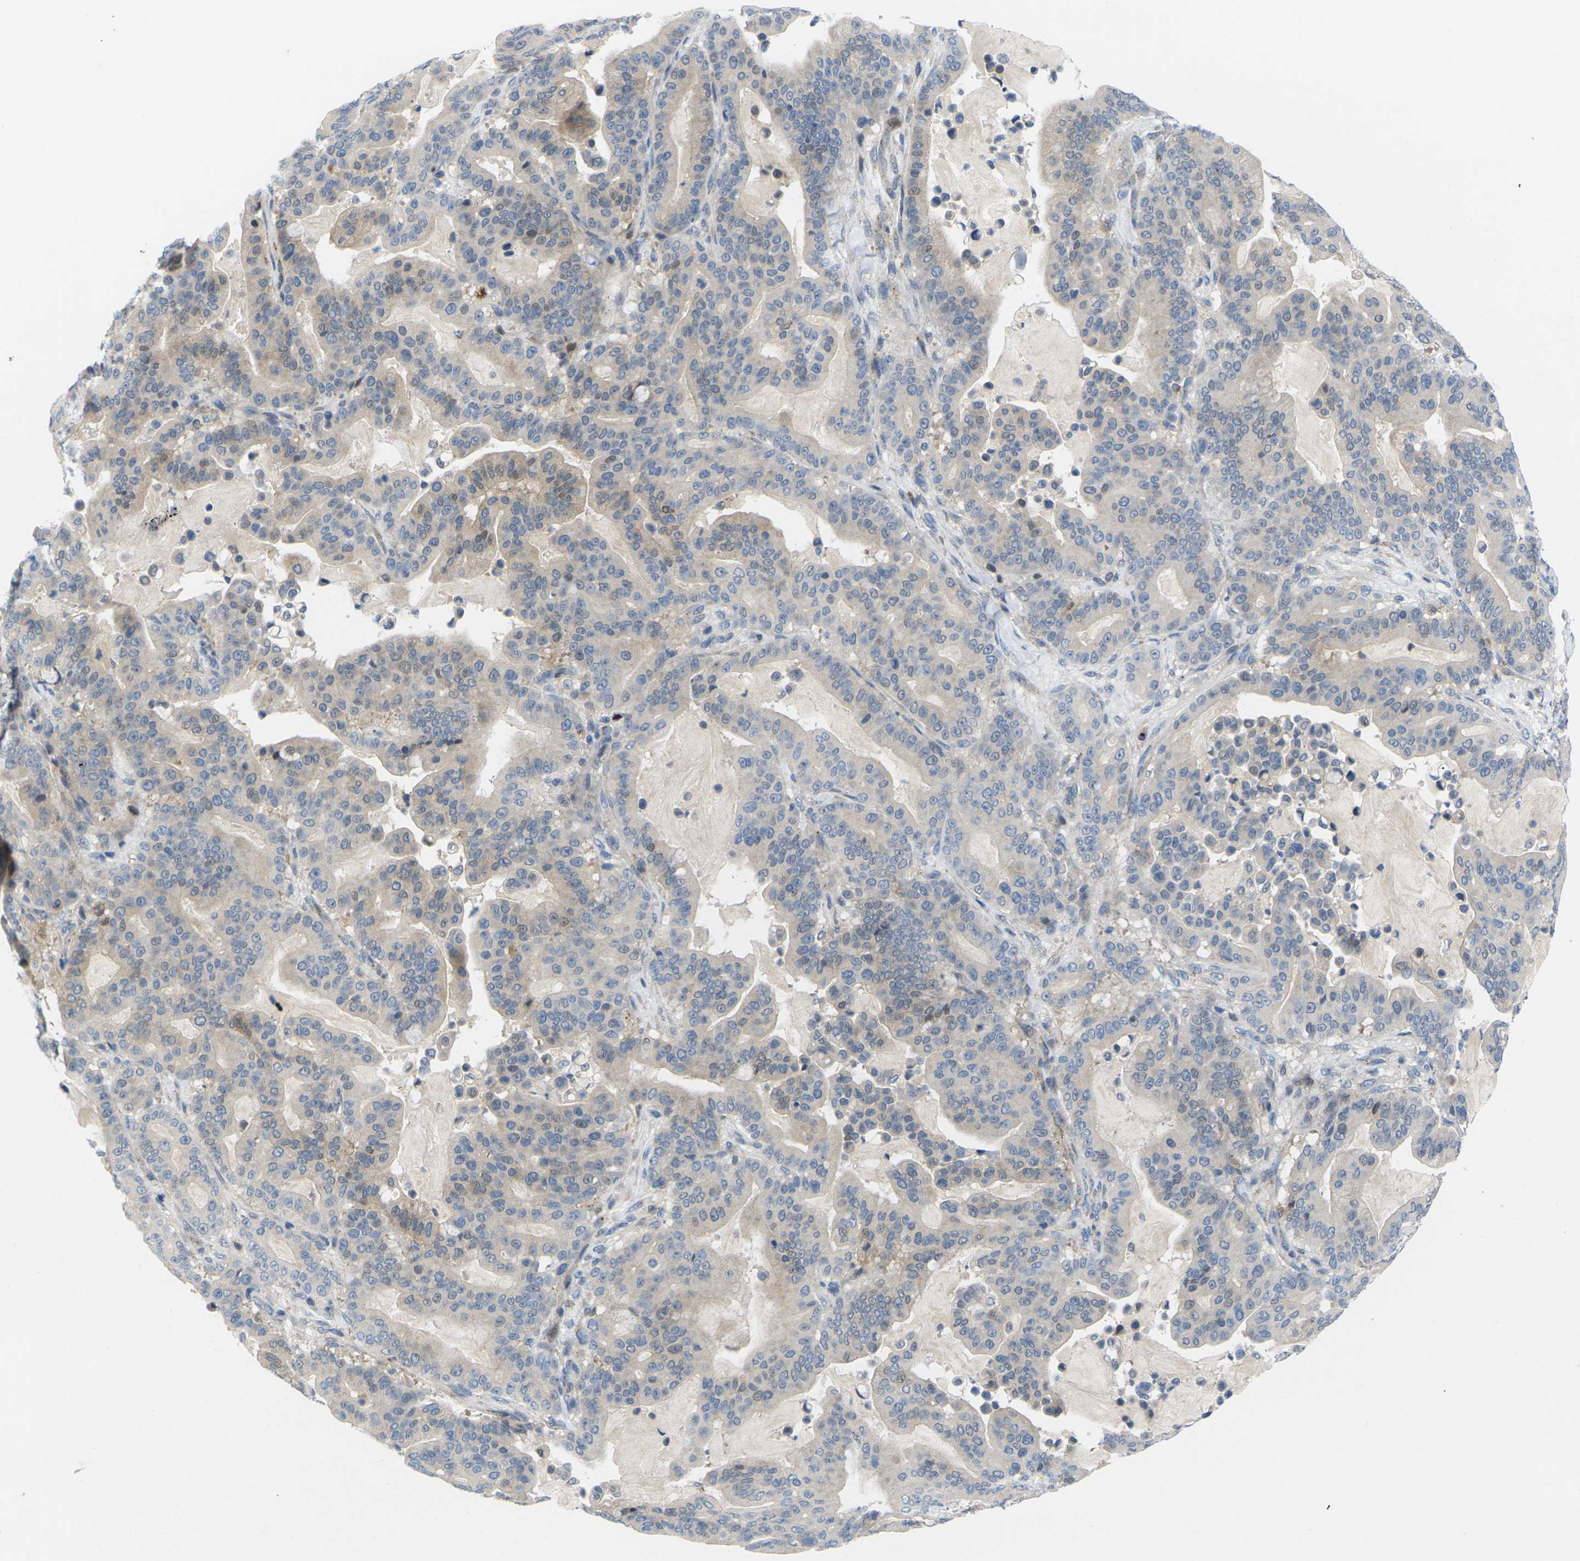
{"staining": {"intensity": "moderate", "quantity": "25%-75%", "location": "cytoplasmic/membranous"}, "tissue": "pancreatic cancer", "cell_type": "Tumor cells", "image_type": "cancer", "snomed": [{"axis": "morphology", "description": "Adenocarcinoma, NOS"}, {"axis": "topography", "description": "Pancreas"}], "caption": "Protein staining by IHC displays moderate cytoplasmic/membranous staining in about 25%-75% of tumor cells in pancreatic adenocarcinoma. (DAB (3,3'-diaminobenzidine) IHC, brown staining for protein, blue staining for nuclei).", "gene": "RPS6KA3", "patient": {"sex": "male", "age": 63}}